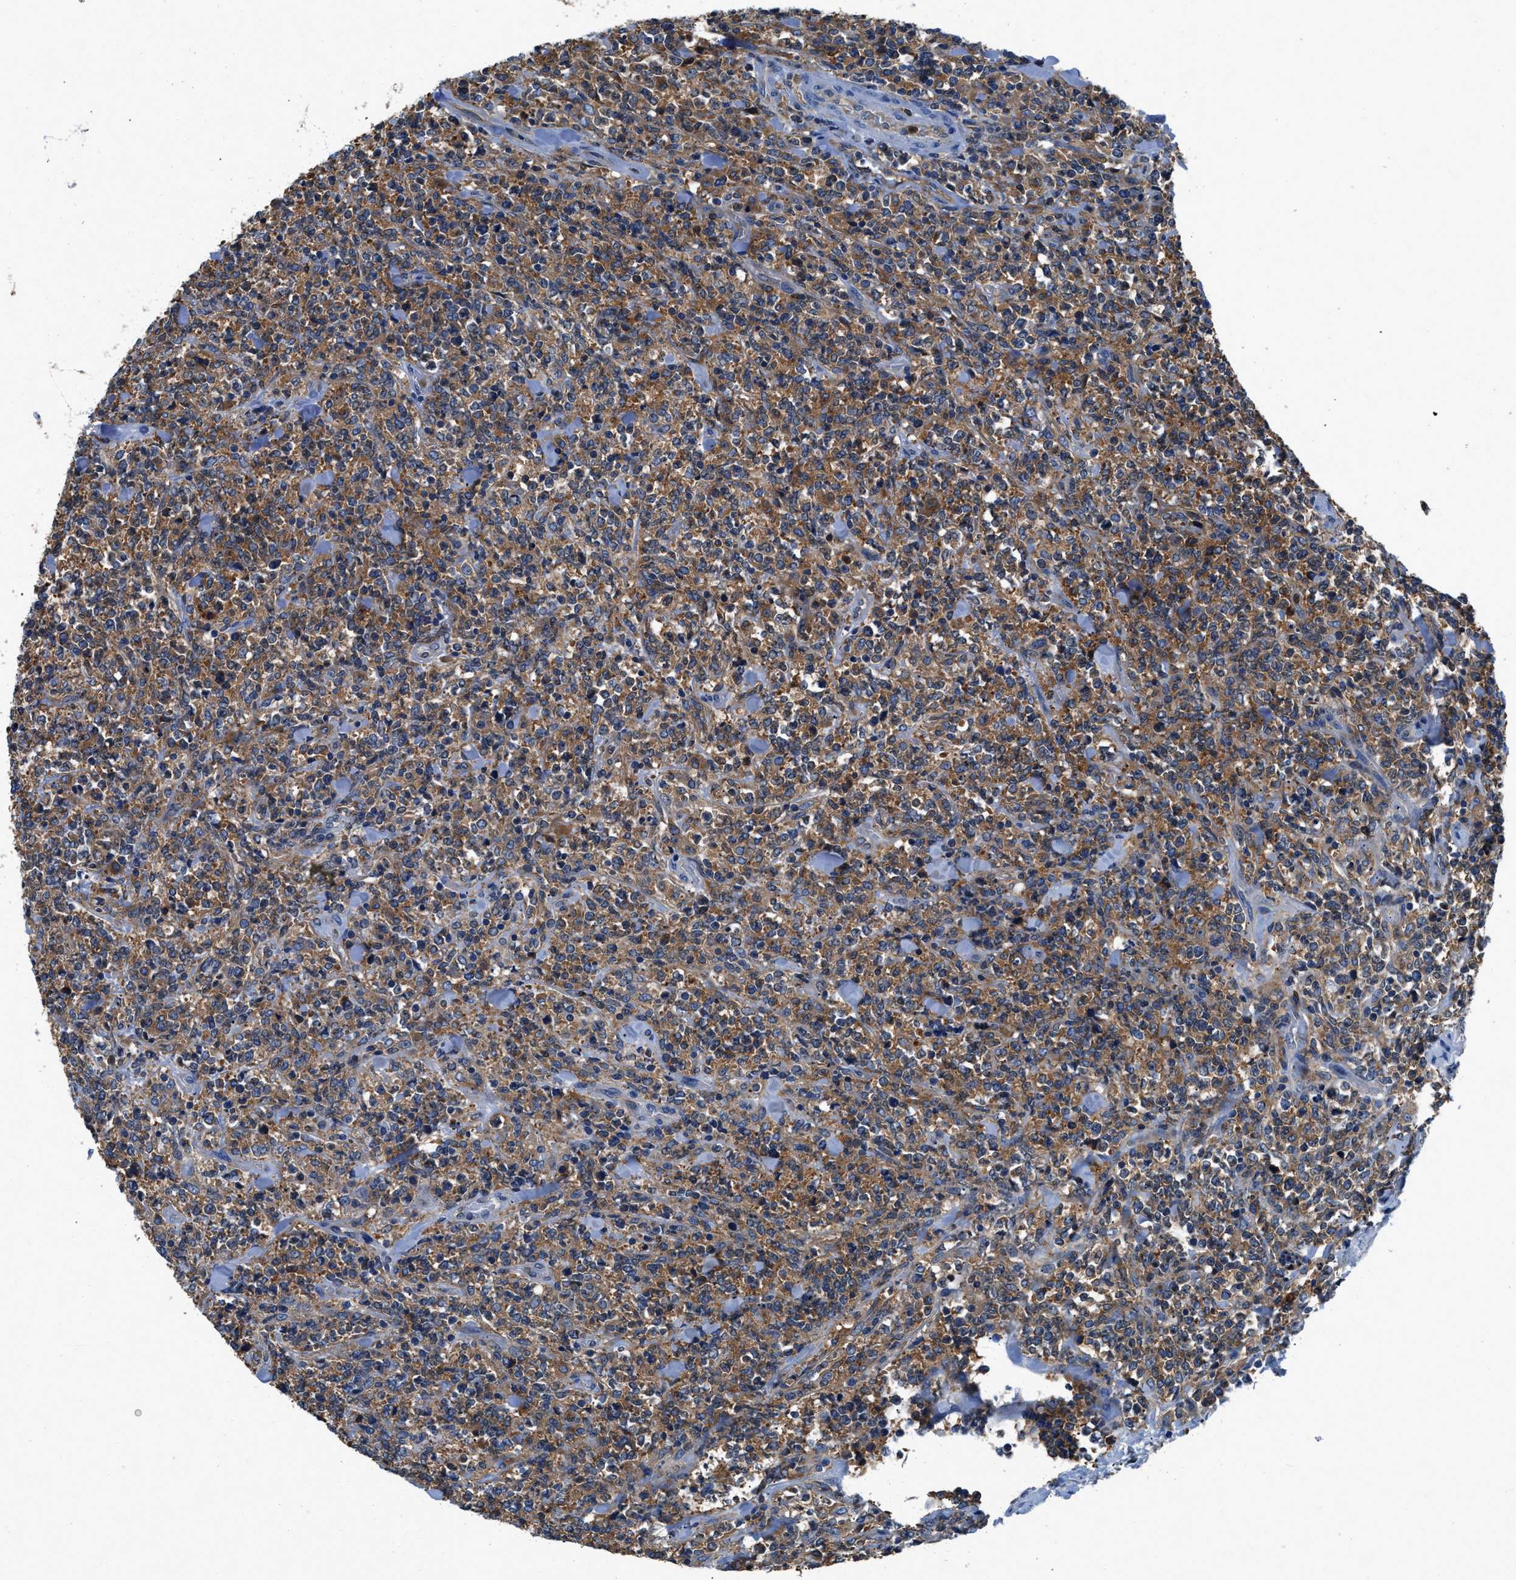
{"staining": {"intensity": "weak", "quantity": ">75%", "location": "cytoplasmic/membranous"}, "tissue": "lymphoma", "cell_type": "Tumor cells", "image_type": "cancer", "snomed": [{"axis": "morphology", "description": "Malignant lymphoma, non-Hodgkin's type, High grade"}, {"axis": "topography", "description": "Soft tissue"}], "caption": "An immunohistochemistry (IHC) photomicrograph of tumor tissue is shown. Protein staining in brown labels weak cytoplasmic/membranous positivity in malignant lymphoma, non-Hodgkin's type (high-grade) within tumor cells. Using DAB (brown) and hematoxylin (blue) stains, captured at high magnification using brightfield microscopy.", "gene": "PKM", "patient": {"sex": "male", "age": 18}}